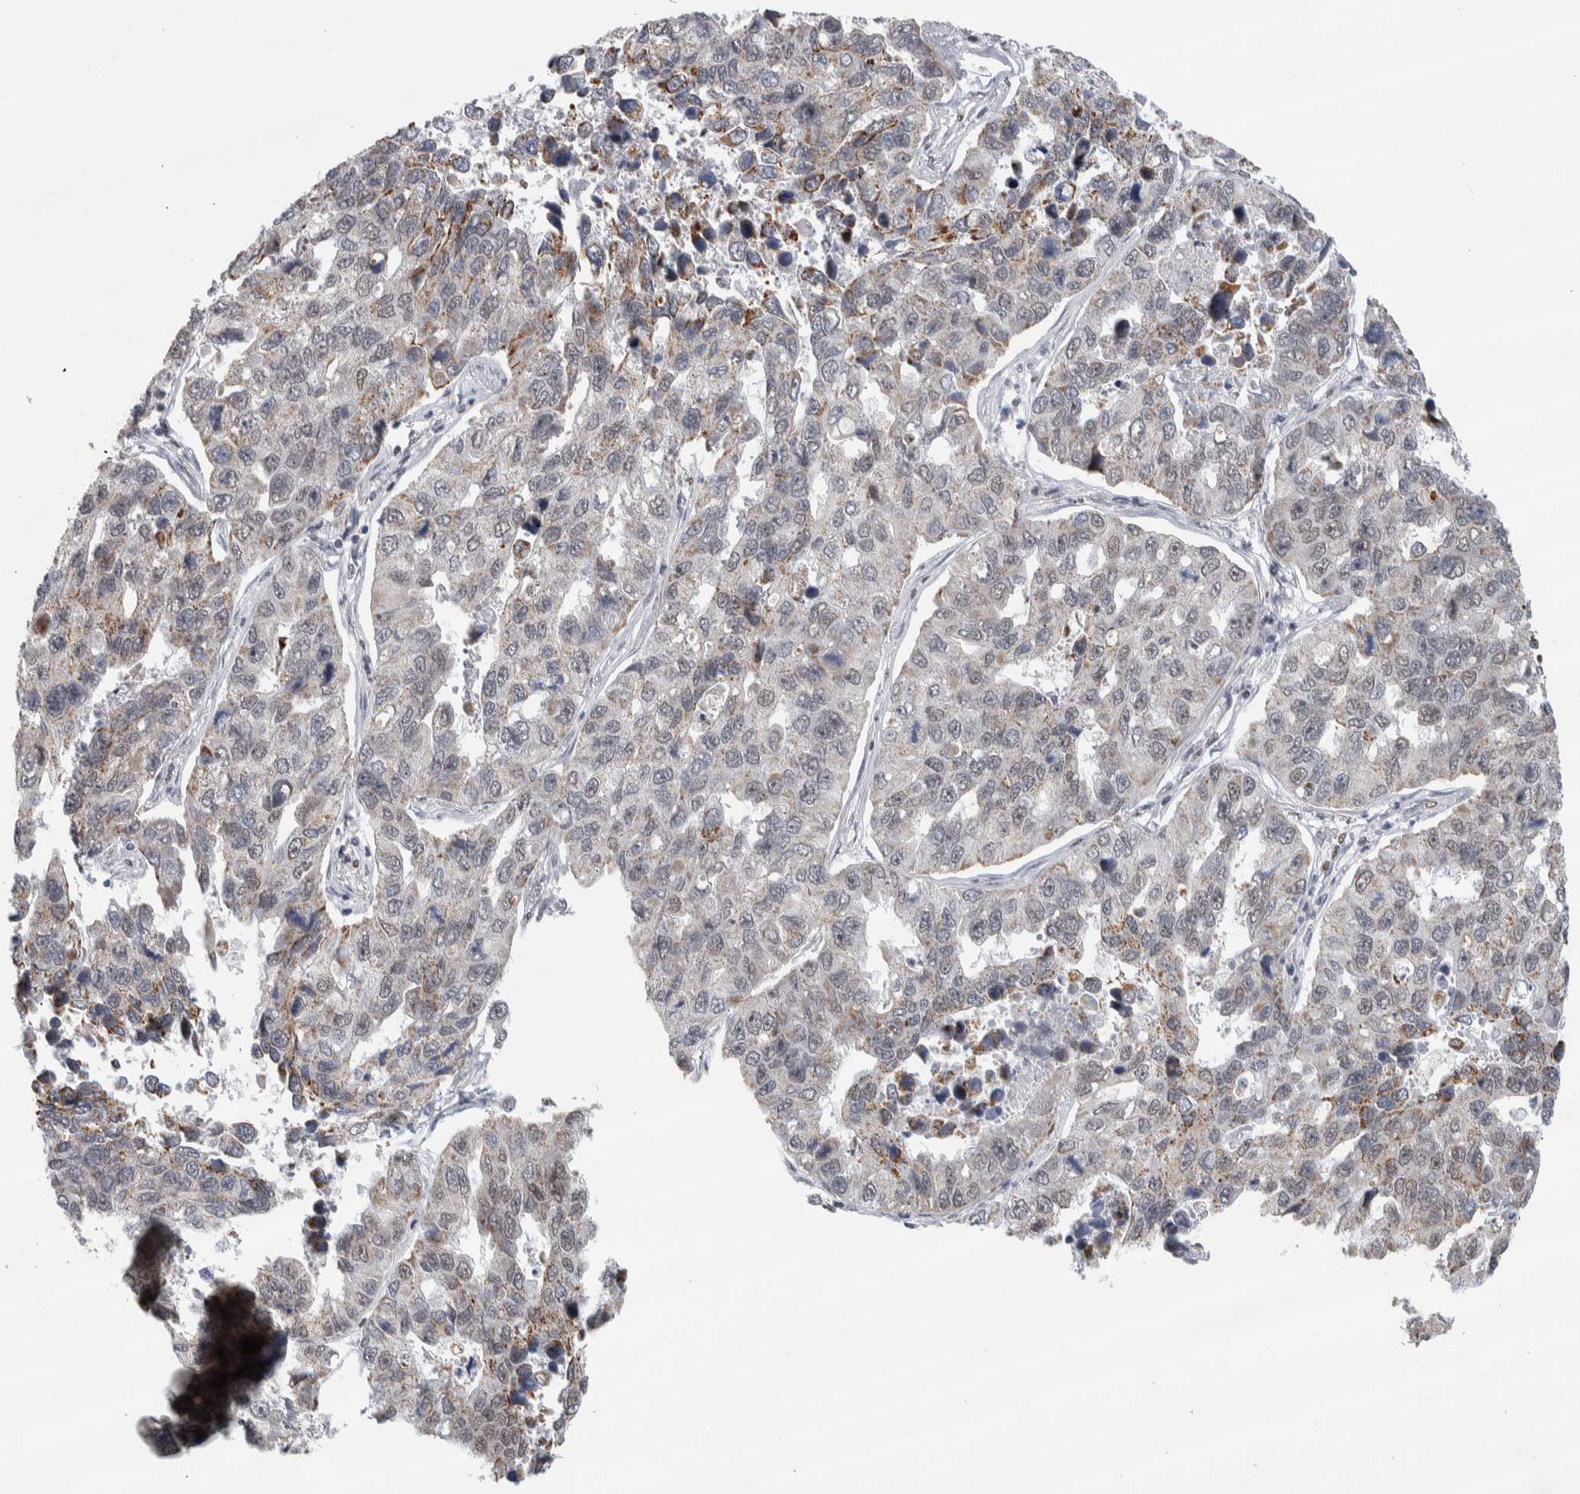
{"staining": {"intensity": "moderate", "quantity": "<25%", "location": "cytoplasmic/membranous,nuclear"}, "tissue": "lung cancer", "cell_type": "Tumor cells", "image_type": "cancer", "snomed": [{"axis": "morphology", "description": "Adenocarcinoma, NOS"}, {"axis": "topography", "description": "Lung"}], "caption": "Protein staining reveals moderate cytoplasmic/membranous and nuclear positivity in about <25% of tumor cells in lung adenocarcinoma.", "gene": "HEXIM2", "patient": {"sex": "male", "age": 64}}